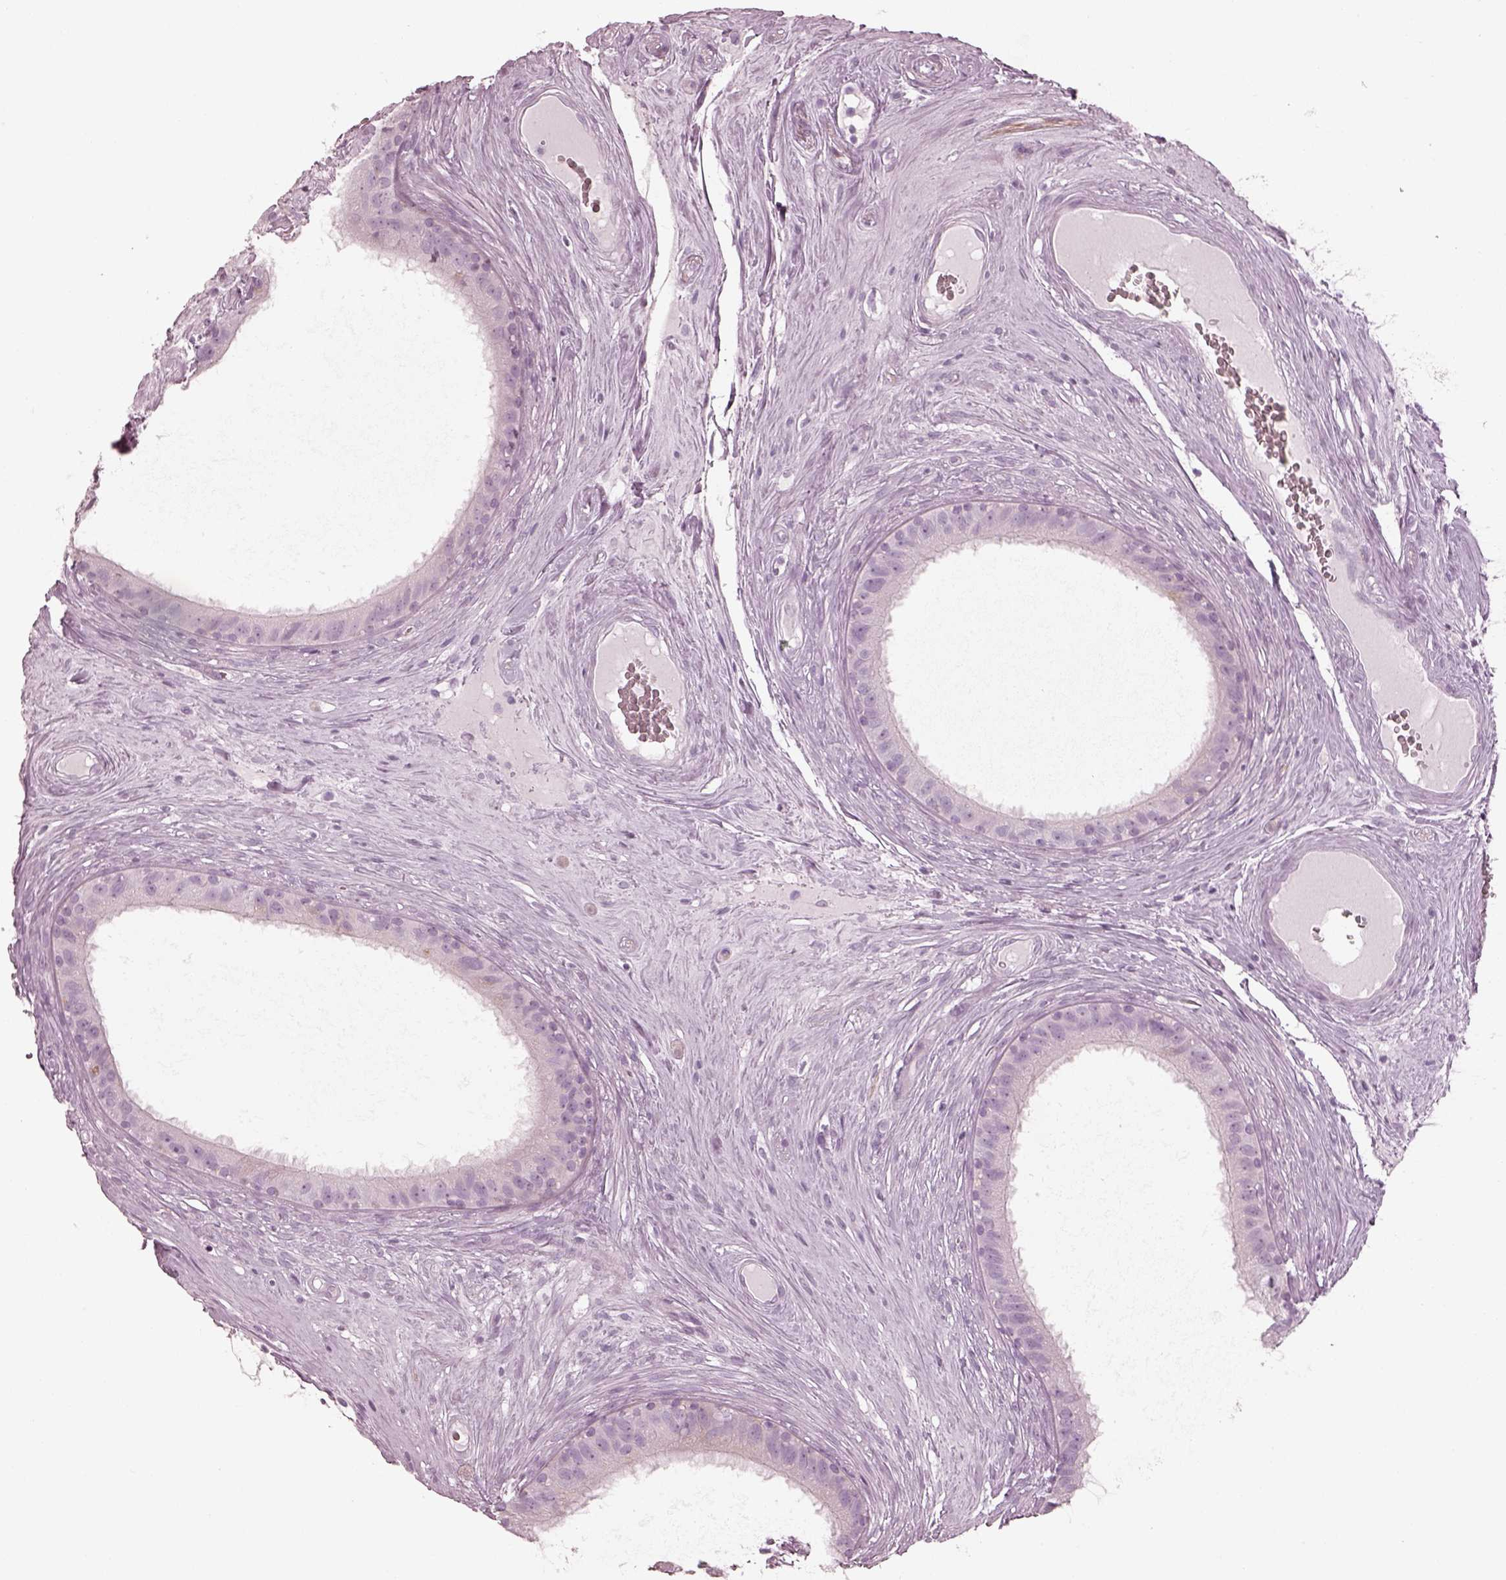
{"staining": {"intensity": "negative", "quantity": "none", "location": "none"}, "tissue": "epididymis", "cell_type": "Glandular cells", "image_type": "normal", "snomed": [{"axis": "morphology", "description": "Normal tissue, NOS"}, {"axis": "topography", "description": "Epididymis"}], "caption": "DAB immunohistochemical staining of unremarkable epididymis shows no significant expression in glandular cells.", "gene": "ENSG00000289258", "patient": {"sex": "male", "age": 59}}